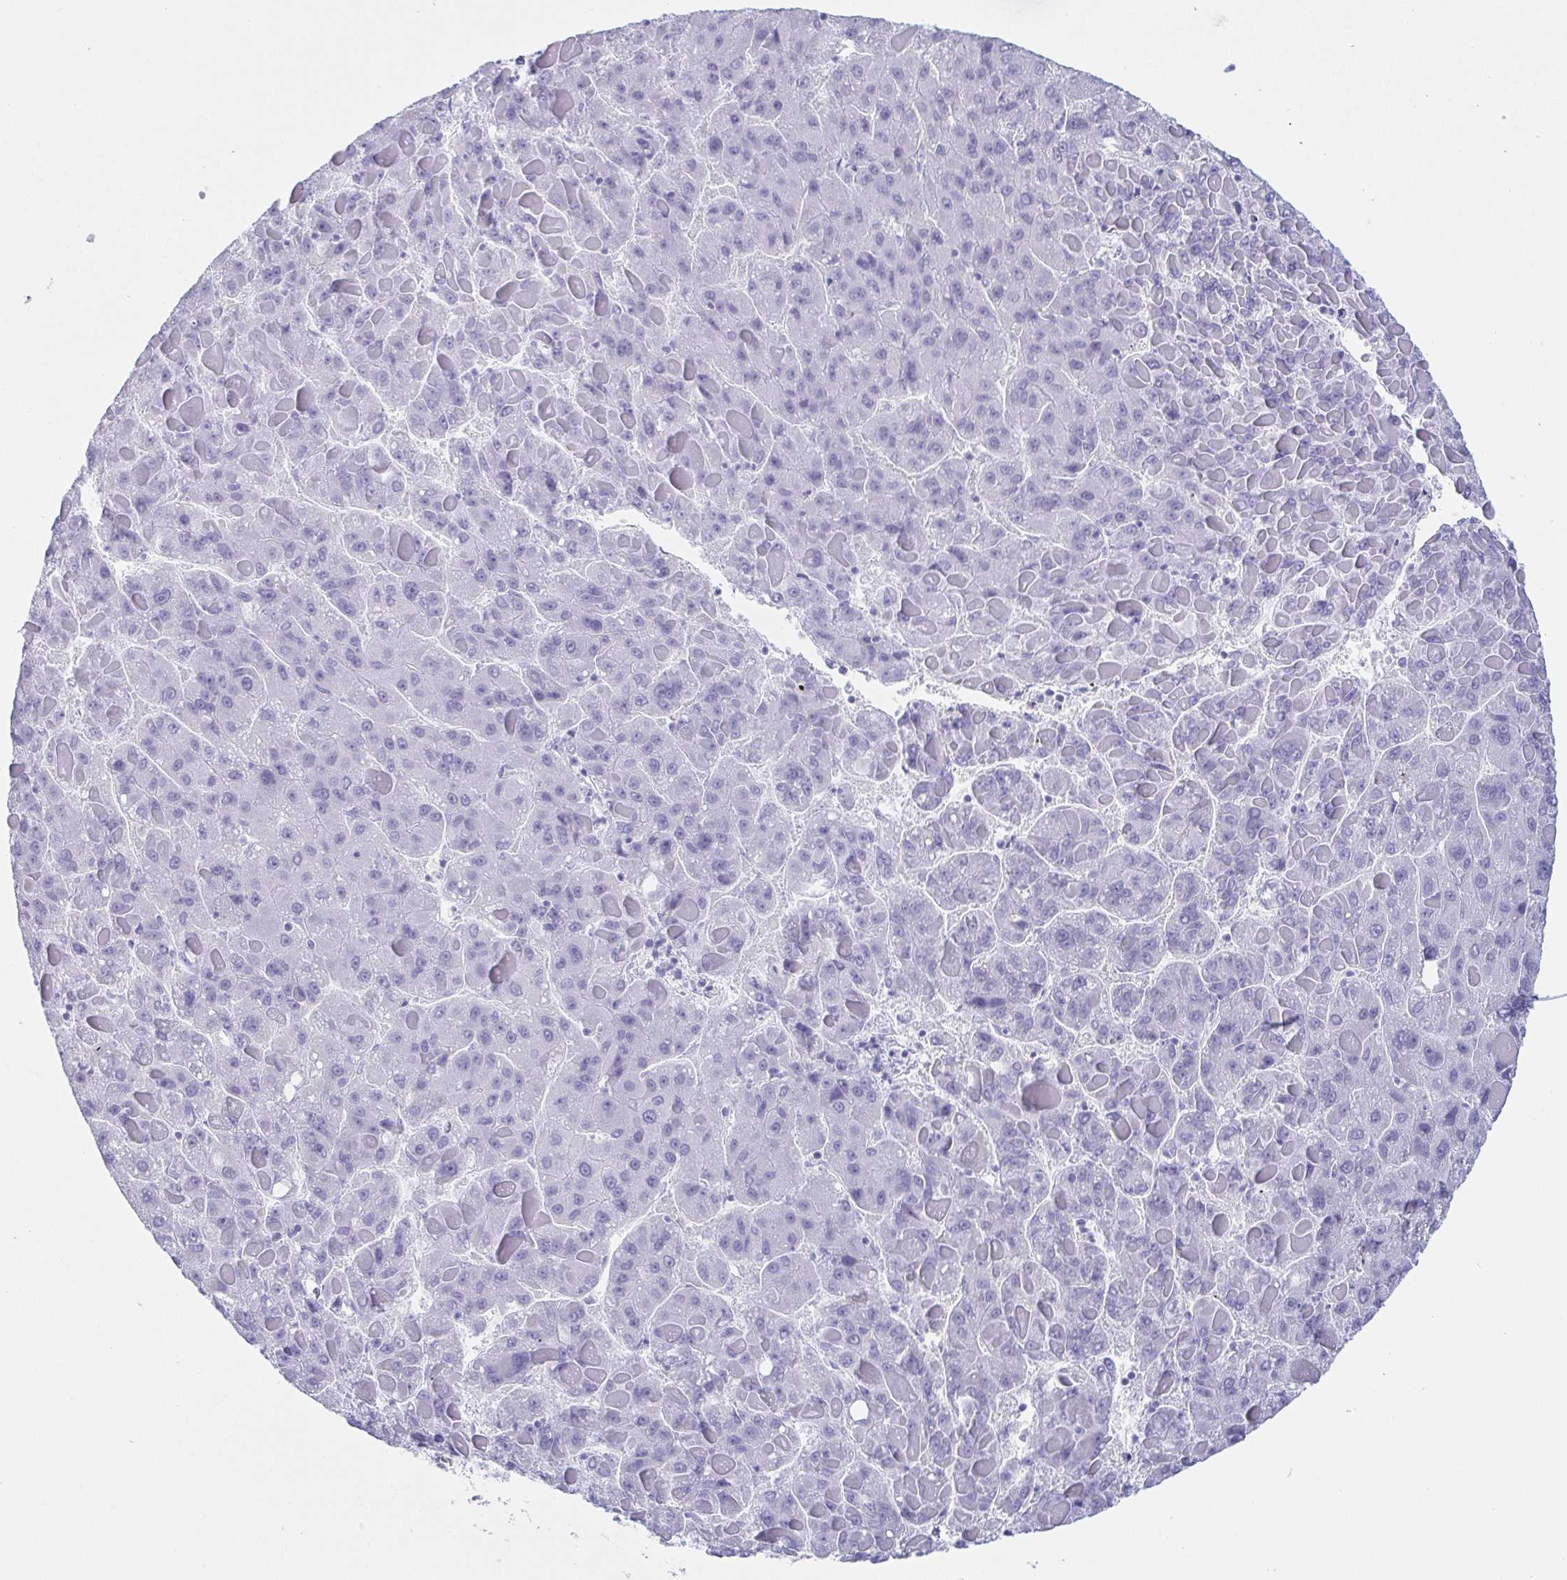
{"staining": {"intensity": "negative", "quantity": "none", "location": "none"}, "tissue": "liver cancer", "cell_type": "Tumor cells", "image_type": "cancer", "snomed": [{"axis": "morphology", "description": "Carcinoma, Hepatocellular, NOS"}, {"axis": "topography", "description": "Liver"}], "caption": "IHC micrograph of neoplastic tissue: human liver cancer stained with DAB reveals no significant protein staining in tumor cells.", "gene": "PRR27", "patient": {"sex": "female", "age": 82}}